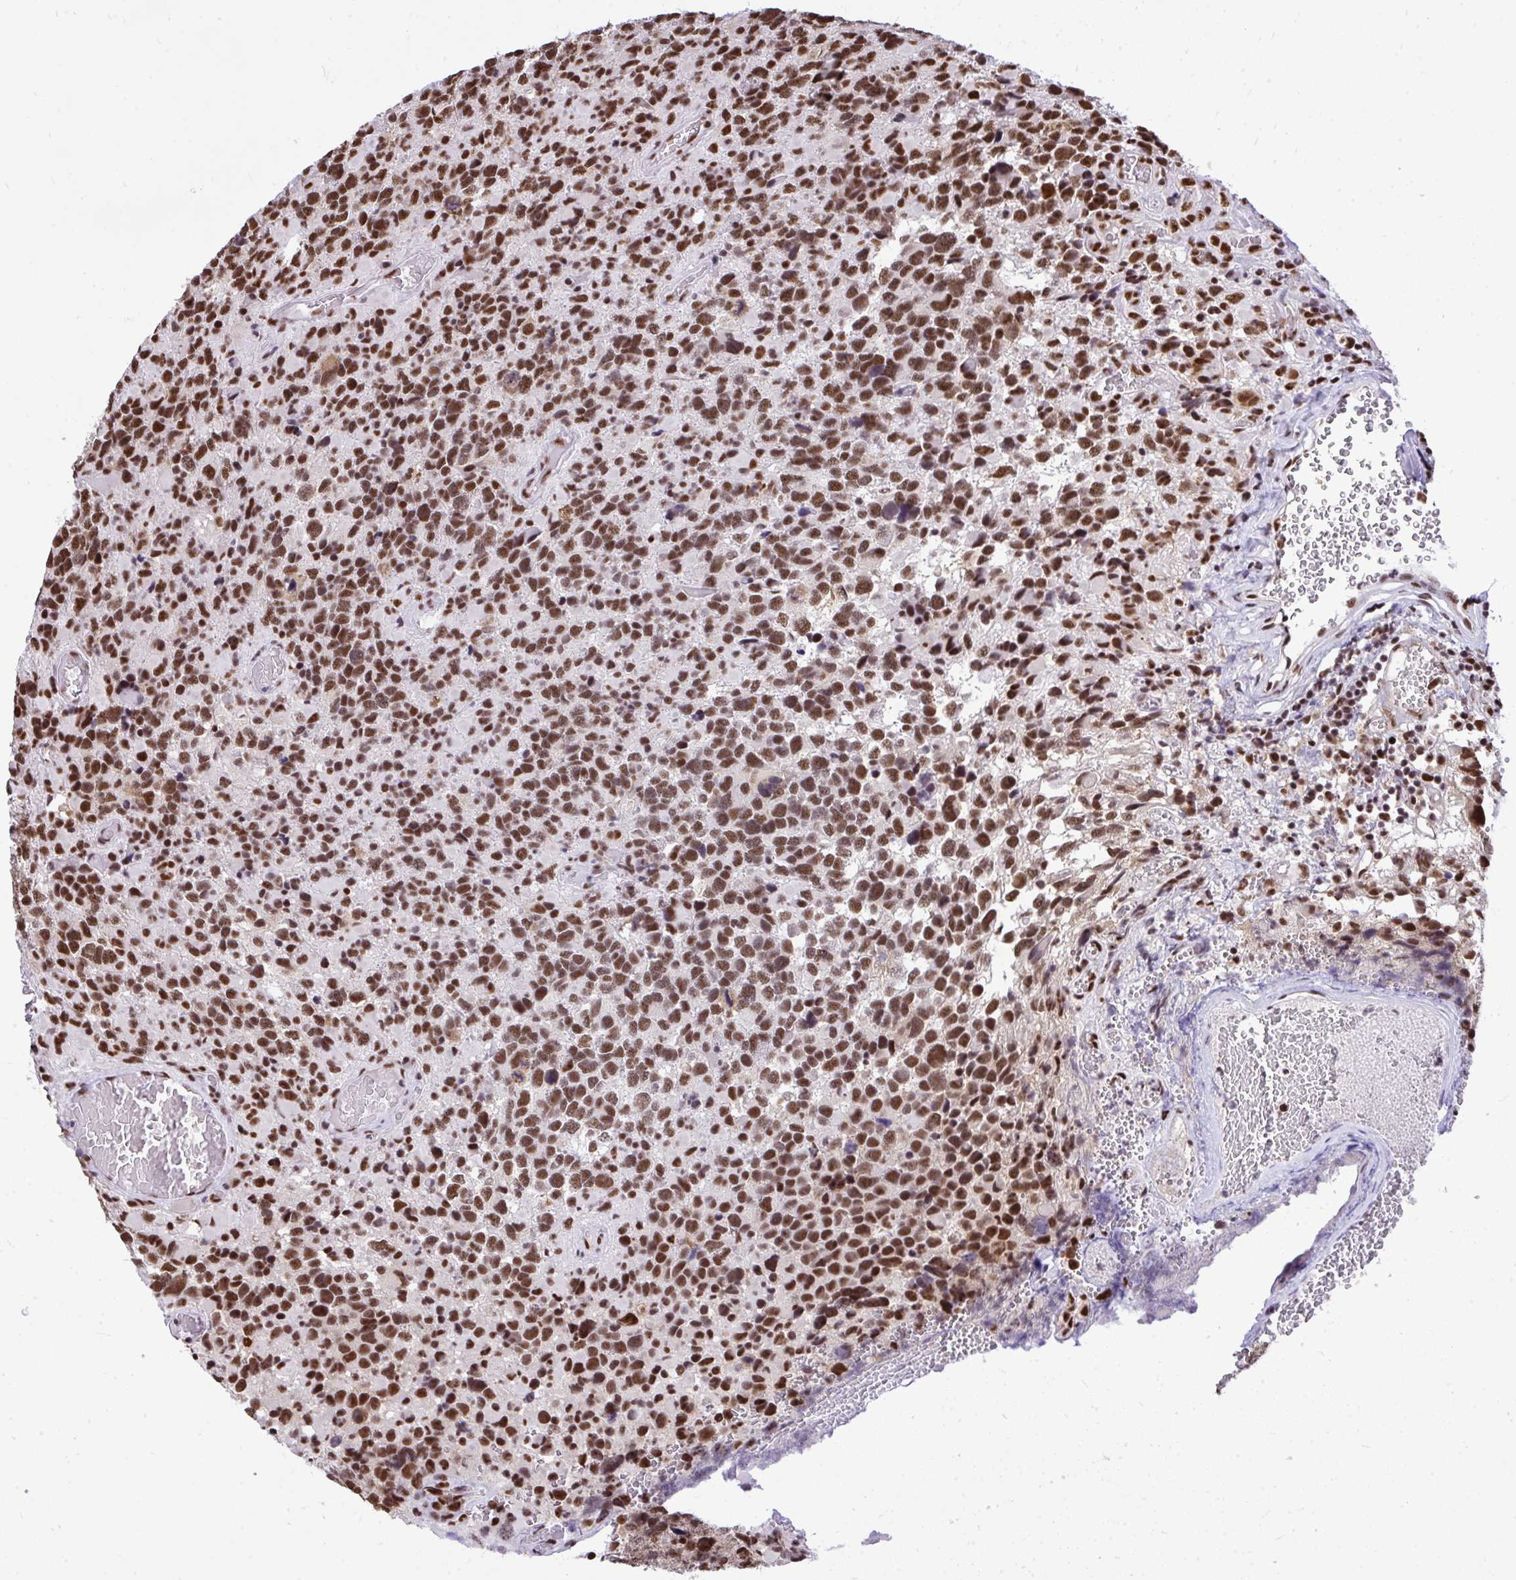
{"staining": {"intensity": "moderate", "quantity": ">75%", "location": "nuclear"}, "tissue": "glioma", "cell_type": "Tumor cells", "image_type": "cancer", "snomed": [{"axis": "morphology", "description": "Glioma, malignant, High grade"}, {"axis": "topography", "description": "Brain"}], "caption": "This image shows malignant glioma (high-grade) stained with immunohistochemistry to label a protein in brown. The nuclear of tumor cells show moderate positivity for the protein. Nuclei are counter-stained blue.", "gene": "PRPF19", "patient": {"sex": "female", "age": 40}}